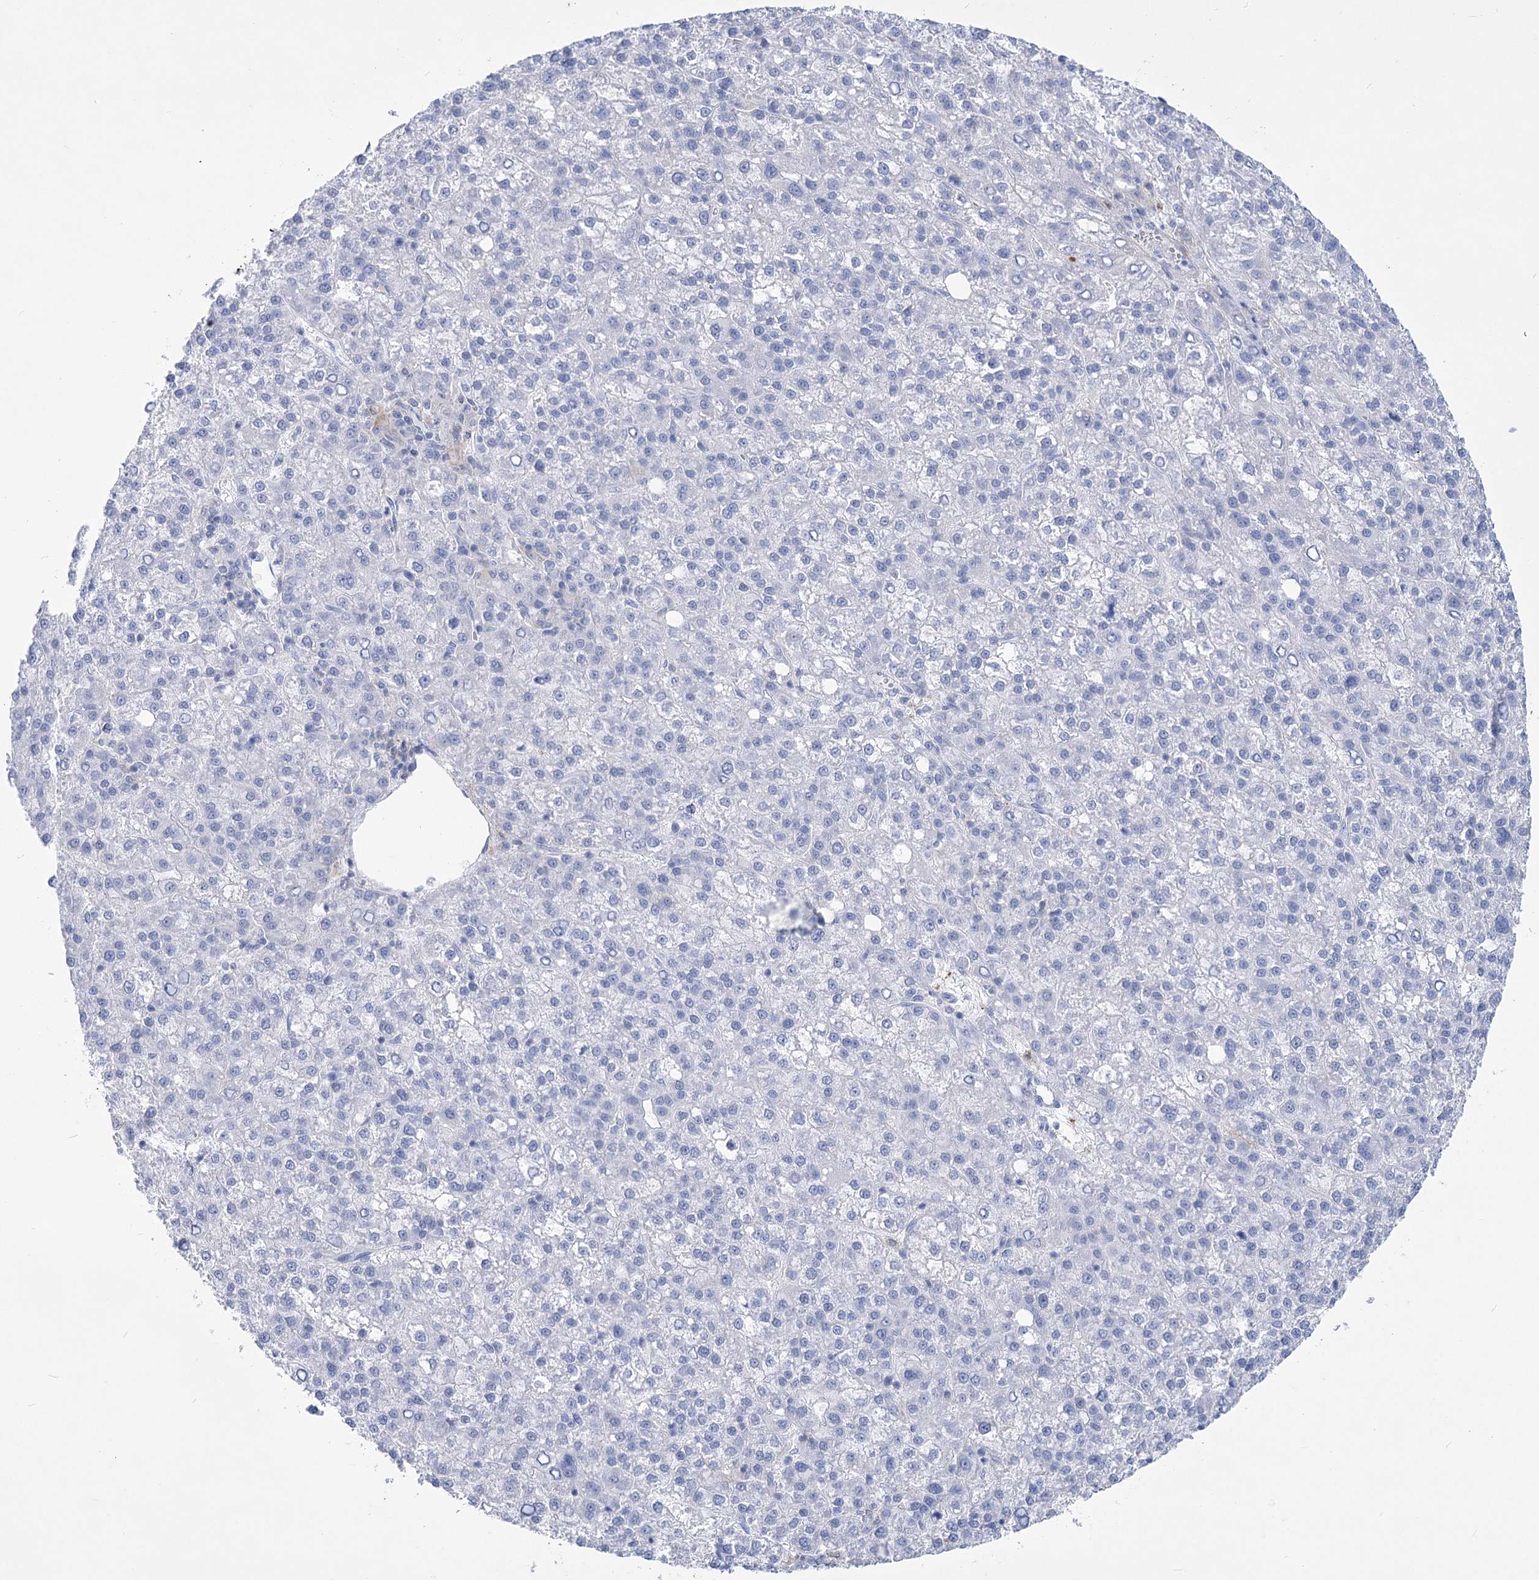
{"staining": {"intensity": "negative", "quantity": "none", "location": "none"}, "tissue": "liver cancer", "cell_type": "Tumor cells", "image_type": "cancer", "snomed": [{"axis": "morphology", "description": "Carcinoma, Hepatocellular, NOS"}, {"axis": "topography", "description": "Liver"}], "caption": "A micrograph of liver cancer (hepatocellular carcinoma) stained for a protein exhibits no brown staining in tumor cells.", "gene": "PCDHA1", "patient": {"sex": "female", "age": 58}}